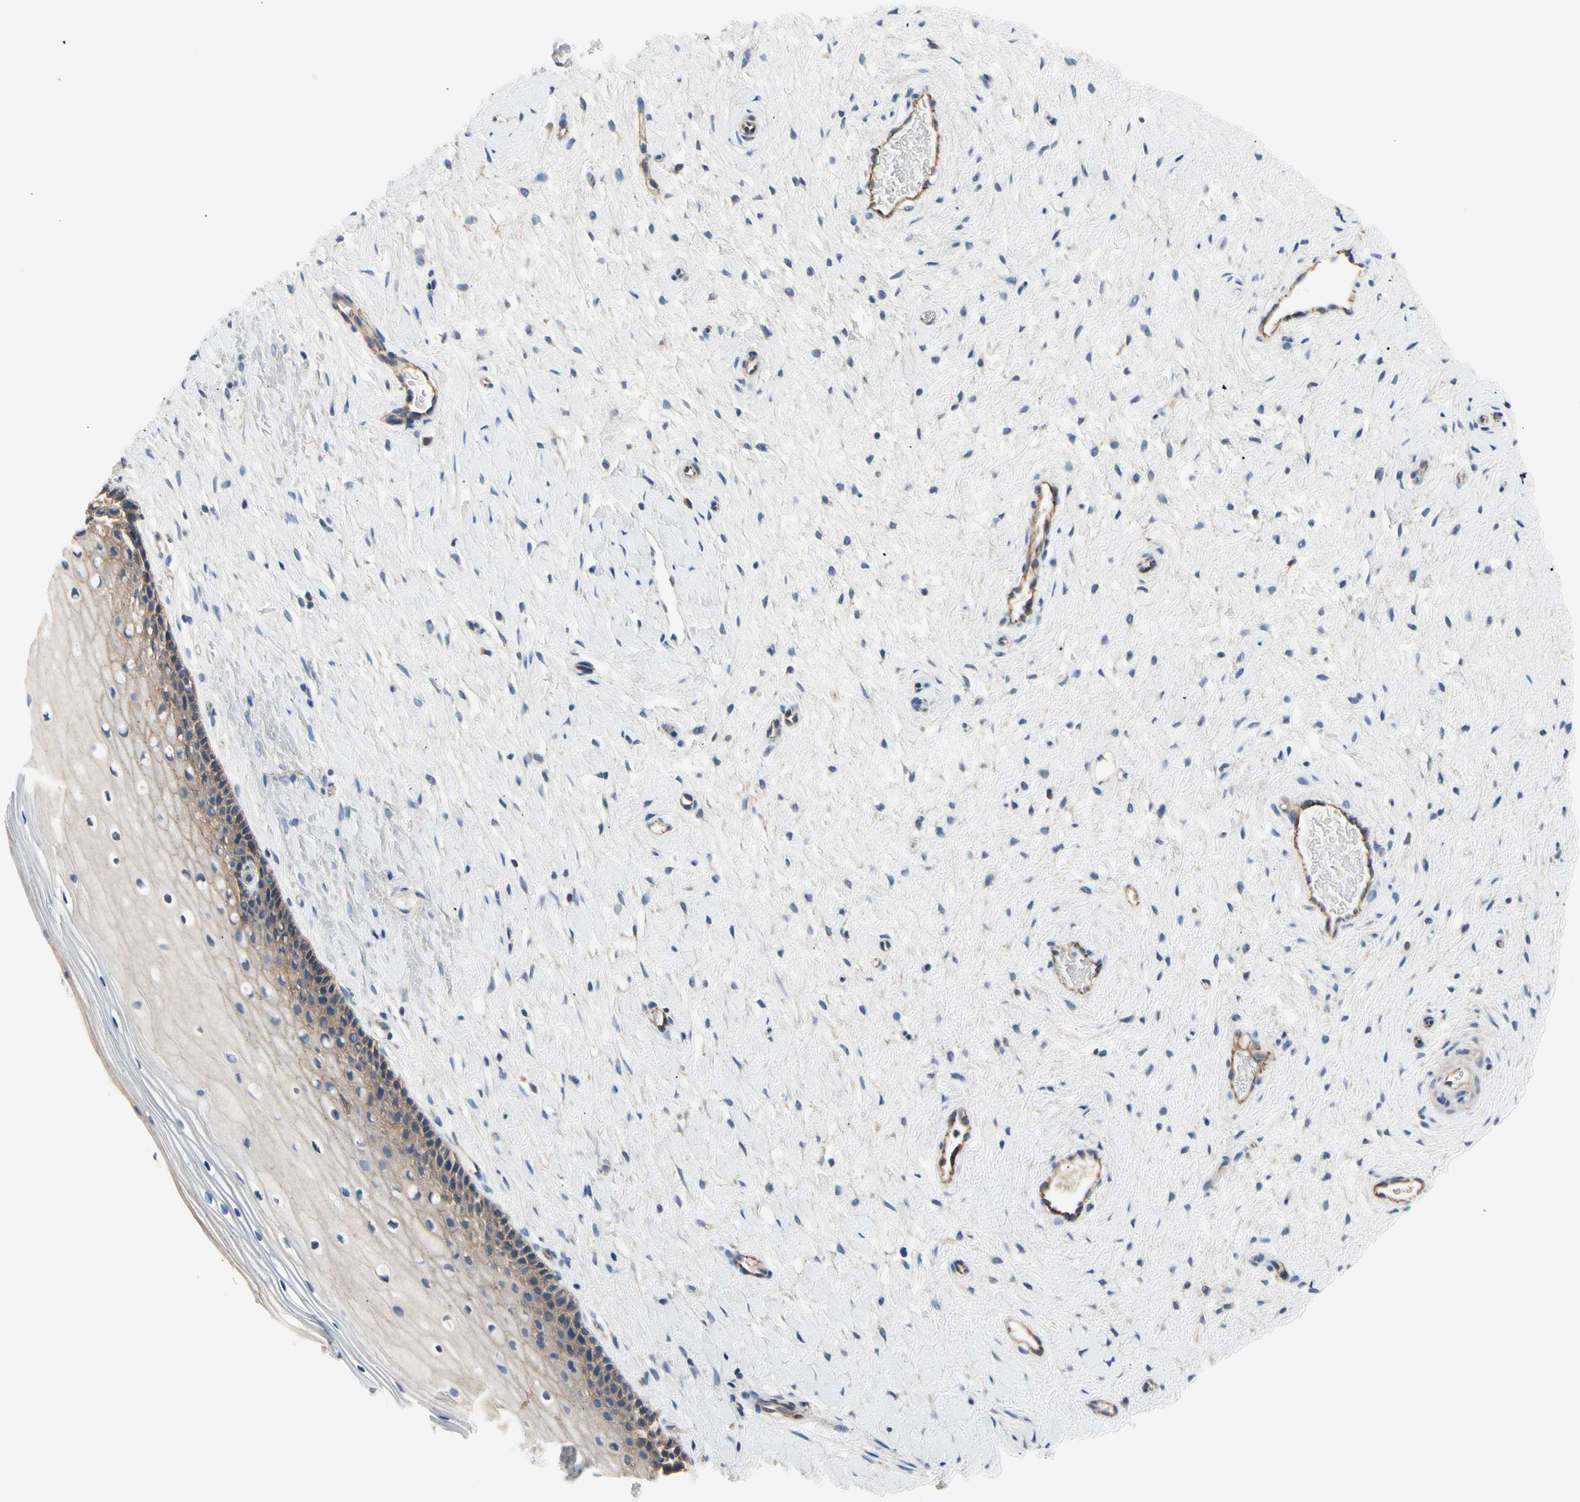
{"staining": {"intensity": "weak", "quantity": "25%-75%", "location": "cytoplasmic/membranous"}, "tissue": "cervix", "cell_type": "Squamous epithelial cells", "image_type": "normal", "snomed": [{"axis": "morphology", "description": "Normal tissue, NOS"}, {"axis": "topography", "description": "Cervix"}], "caption": "Weak cytoplasmic/membranous staining is identified in approximately 25%-75% of squamous epithelial cells in unremarkable cervix.", "gene": "LGR6", "patient": {"sex": "female", "age": 39}}